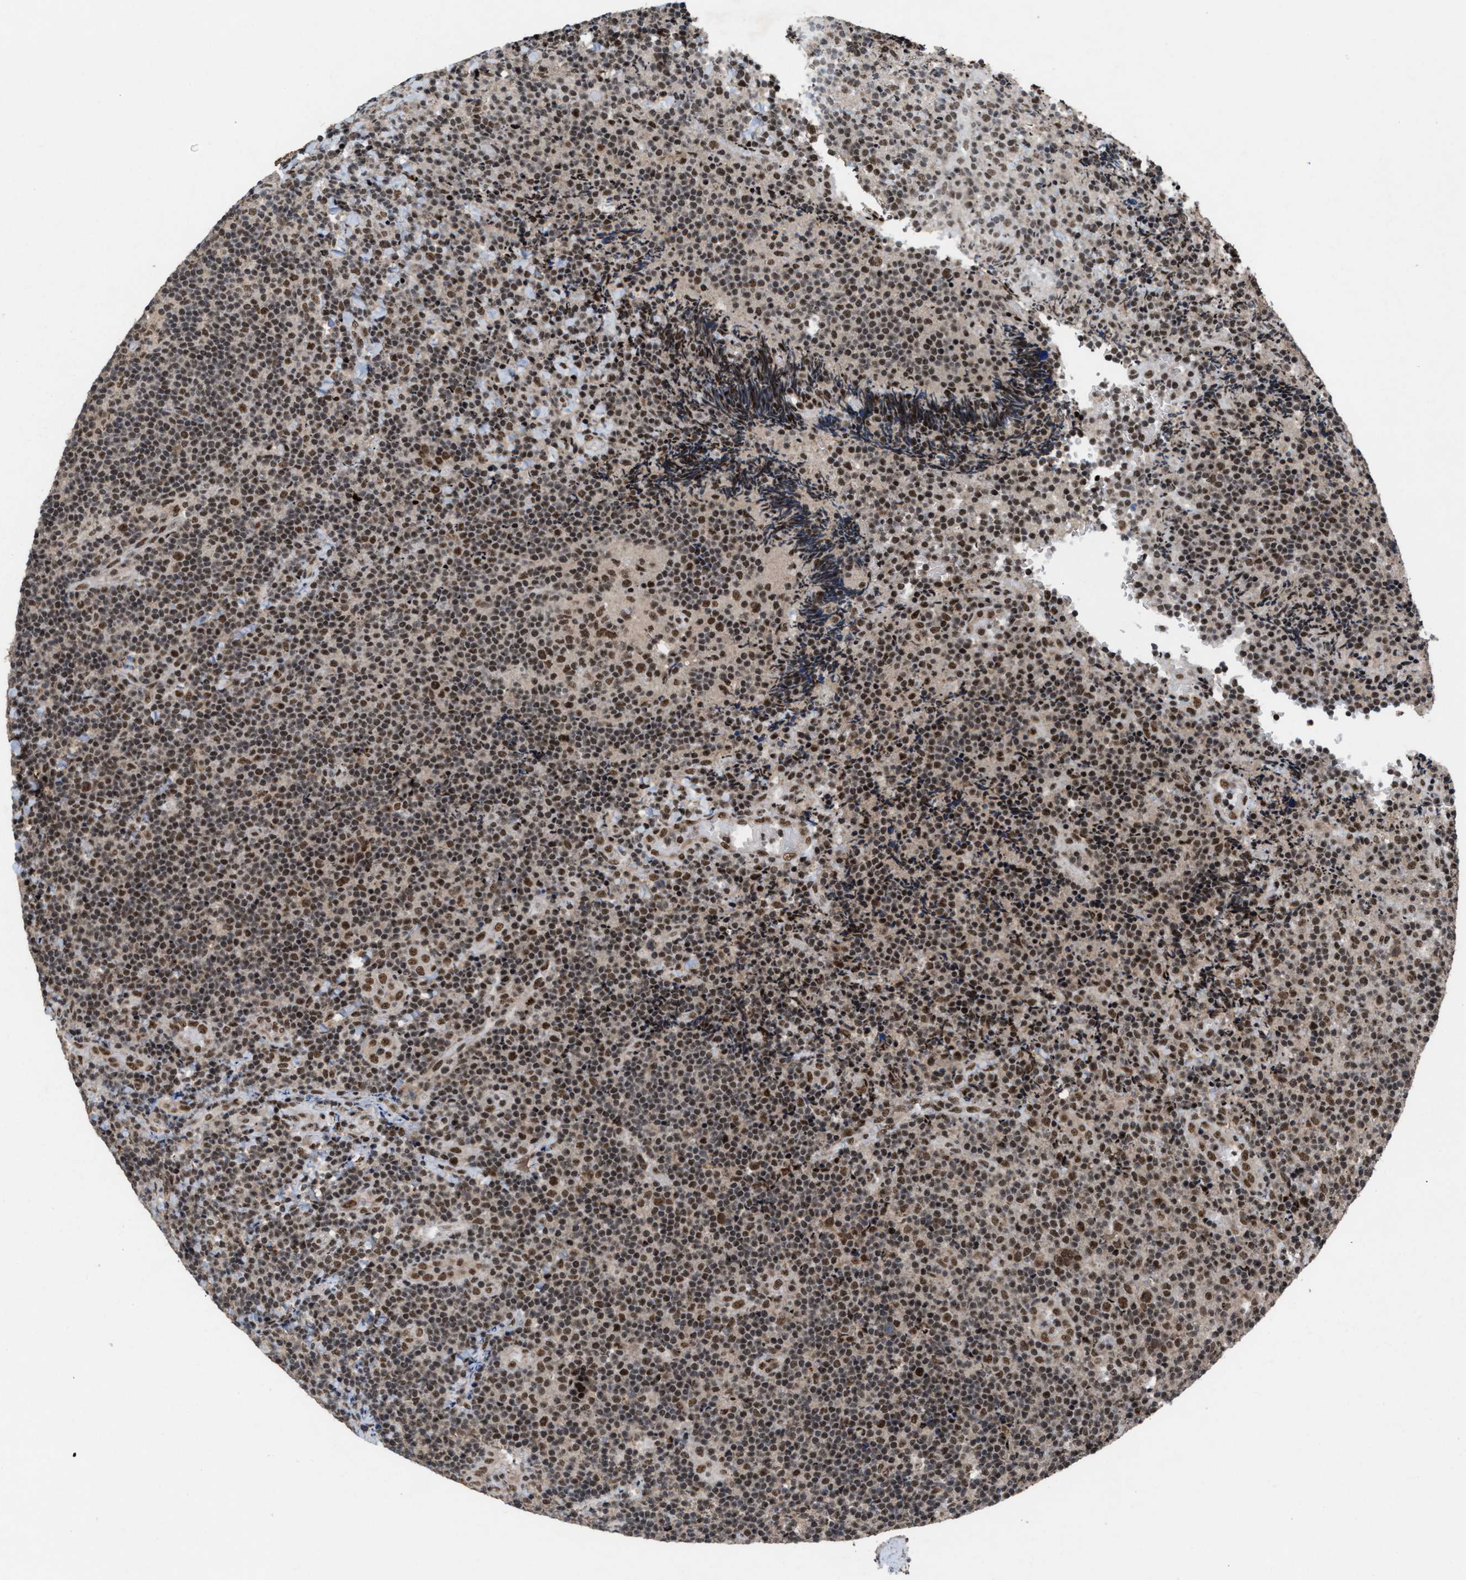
{"staining": {"intensity": "moderate", "quantity": ">75%", "location": "nuclear"}, "tissue": "lymphoma", "cell_type": "Tumor cells", "image_type": "cancer", "snomed": [{"axis": "morphology", "description": "Malignant lymphoma, non-Hodgkin's type, High grade"}, {"axis": "topography", "description": "Tonsil"}], "caption": "Tumor cells demonstrate medium levels of moderate nuclear expression in about >75% of cells in human lymphoma.", "gene": "PRPF4", "patient": {"sex": "female", "age": 36}}